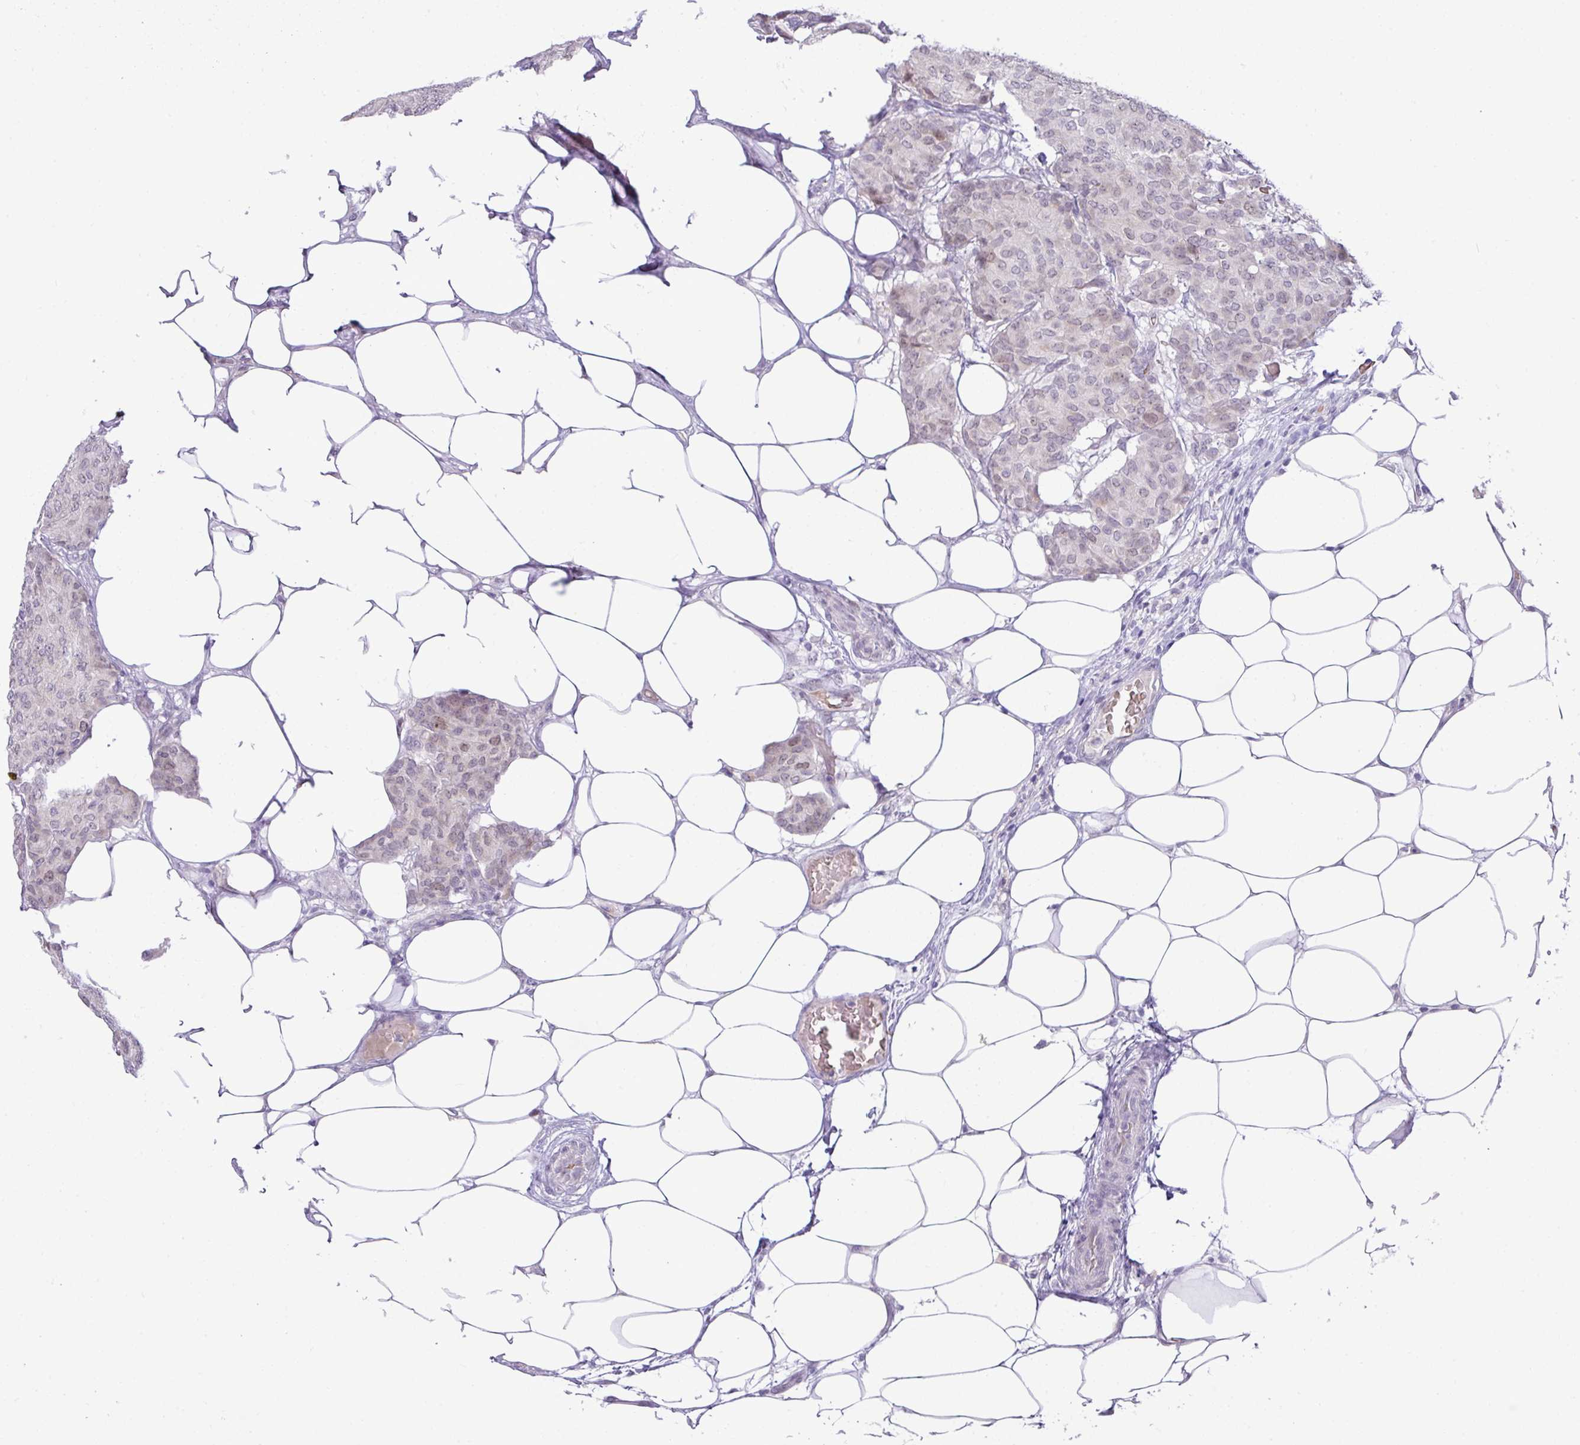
{"staining": {"intensity": "weak", "quantity": "<25%", "location": "nuclear"}, "tissue": "breast cancer", "cell_type": "Tumor cells", "image_type": "cancer", "snomed": [{"axis": "morphology", "description": "Duct carcinoma"}, {"axis": "topography", "description": "Breast"}], "caption": "Breast cancer was stained to show a protein in brown. There is no significant positivity in tumor cells.", "gene": "PARP2", "patient": {"sex": "female", "age": 75}}